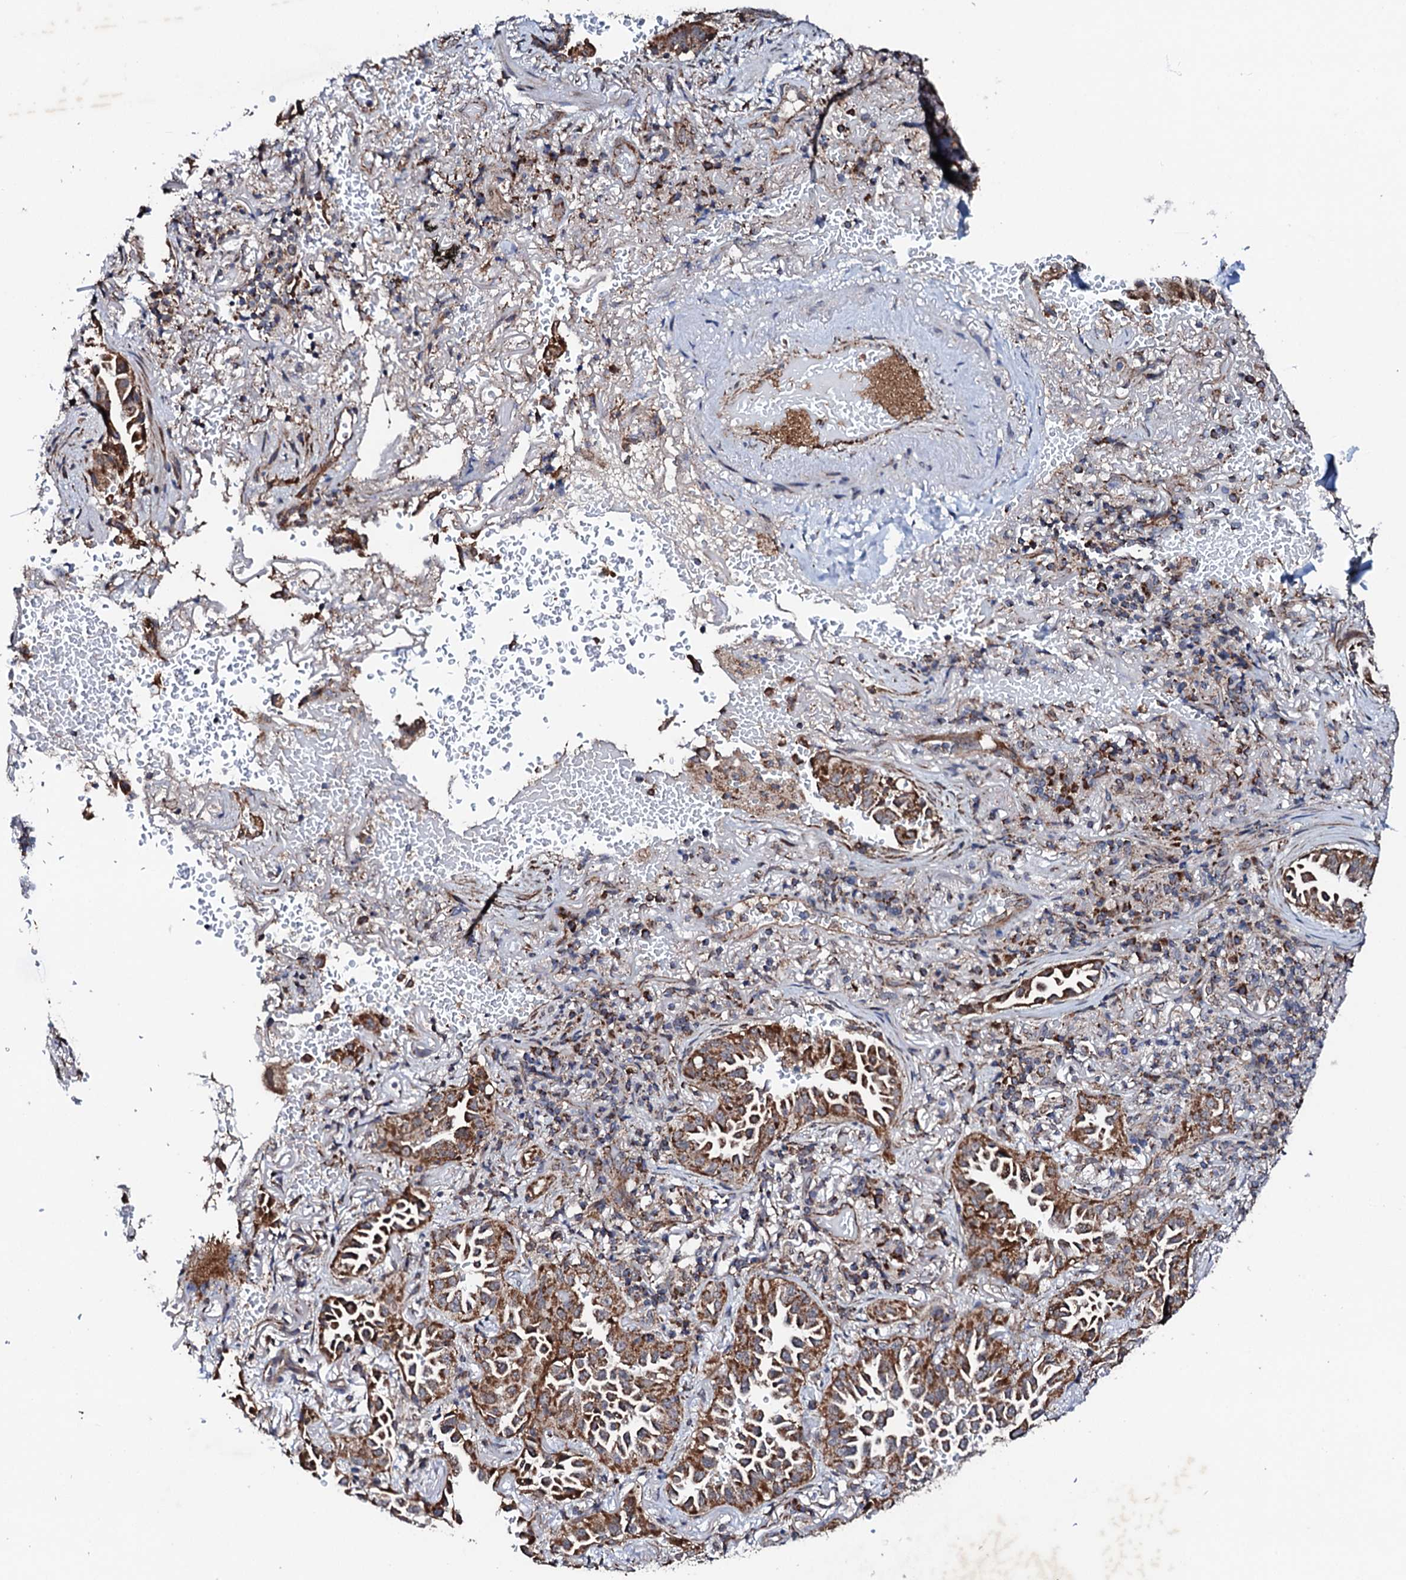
{"staining": {"intensity": "strong", "quantity": ">75%", "location": "cytoplasmic/membranous"}, "tissue": "lung cancer", "cell_type": "Tumor cells", "image_type": "cancer", "snomed": [{"axis": "morphology", "description": "Adenocarcinoma, NOS"}, {"axis": "topography", "description": "Lung"}], "caption": "Immunohistochemical staining of lung cancer reveals strong cytoplasmic/membranous protein expression in about >75% of tumor cells.", "gene": "MTIF3", "patient": {"sex": "female", "age": 69}}